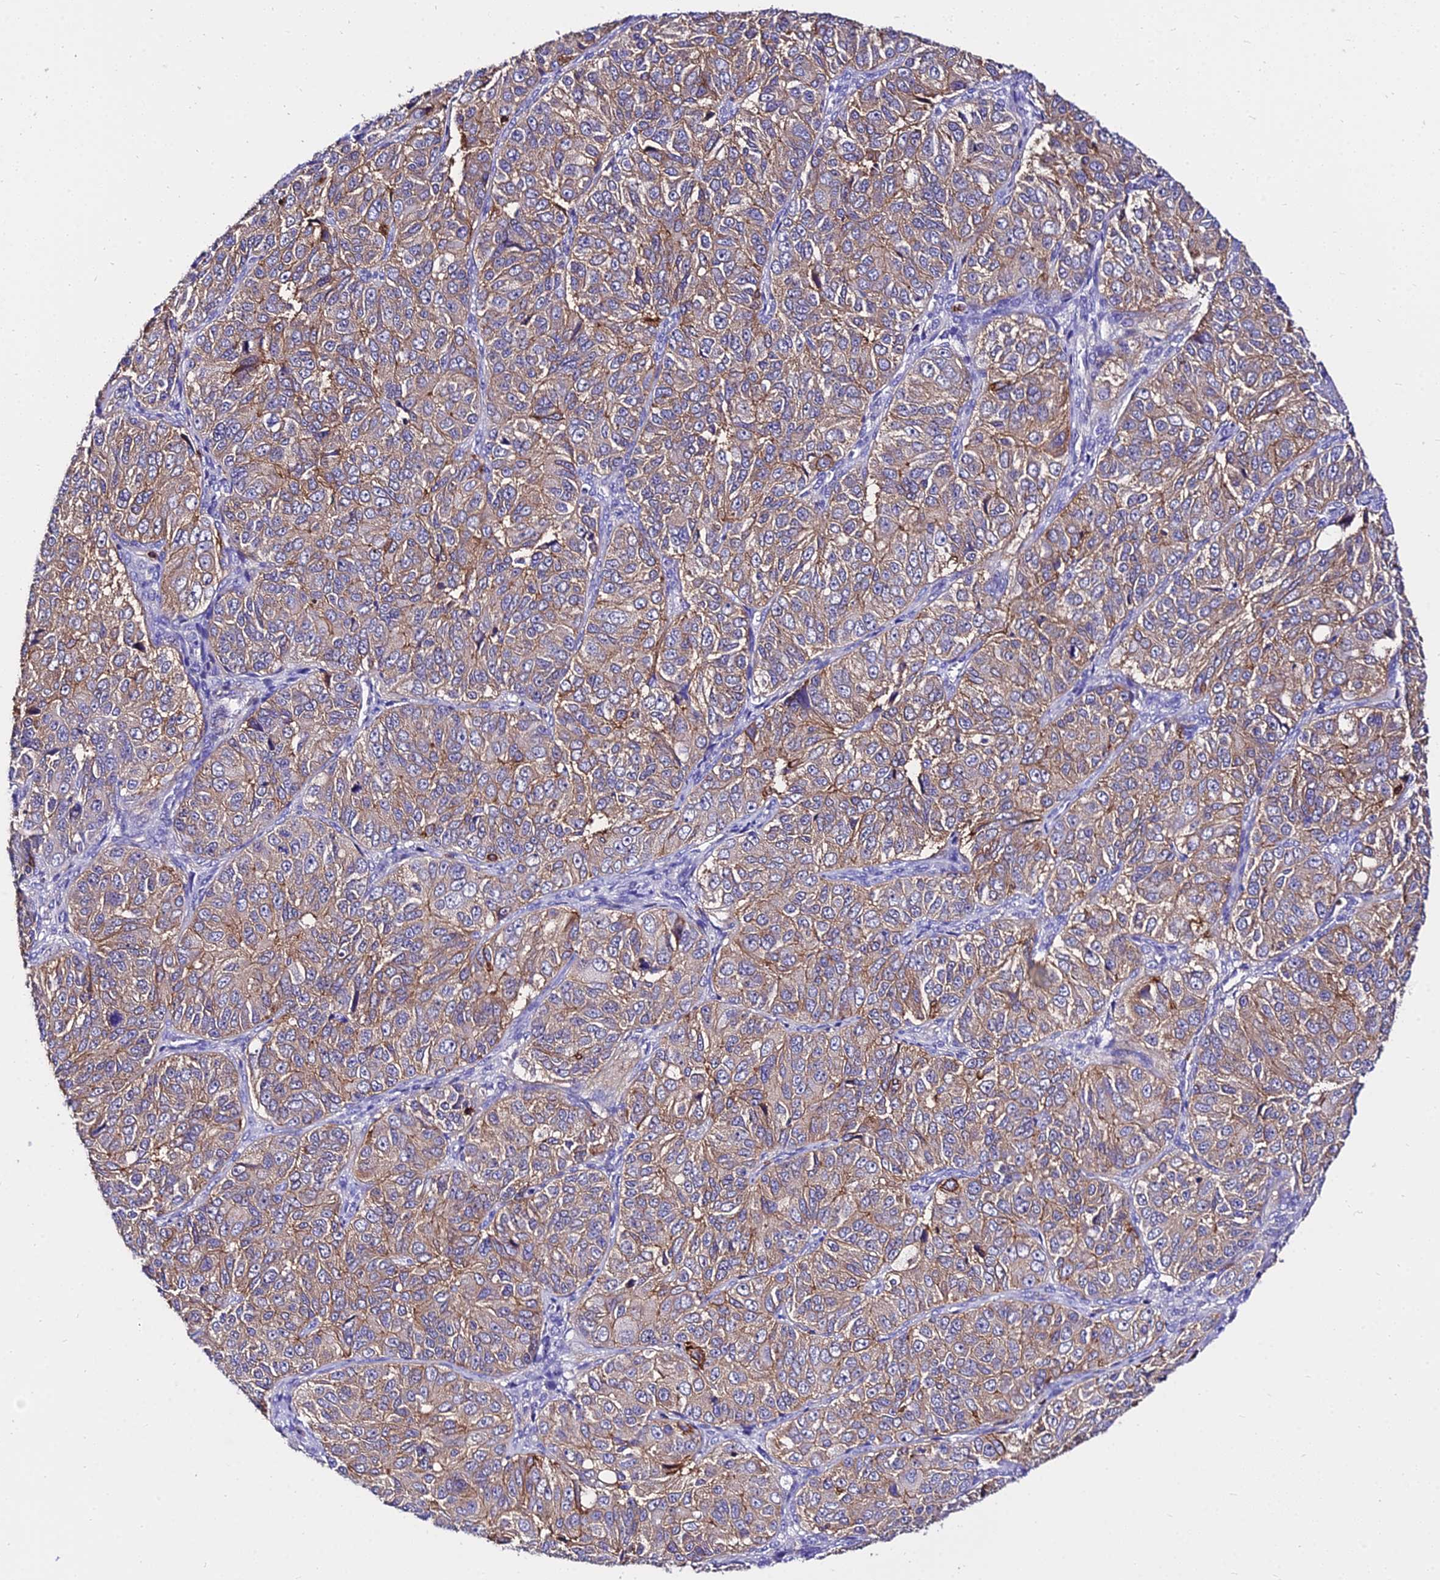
{"staining": {"intensity": "weak", "quantity": "25%-75%", "location": "cytoplasmic/membranous"}, "tissue": "ovarian cancer", "cell_type": "Tumor cells", "image_type": "cancer", "snomed": [{"axis": "morphology", "description": "Carcinoma, endometroid"}, {"axis": "topography", "description": "Ovary"}], "caption": "Ovarian cancer tissue exhibits weak cytoplasmic/membranous expression in approximately 25%-75% of tumor cells, visualized by immunohistochemistry.", "gene": "CSRP1", "patient": {"sex": "female", "age": 51}}